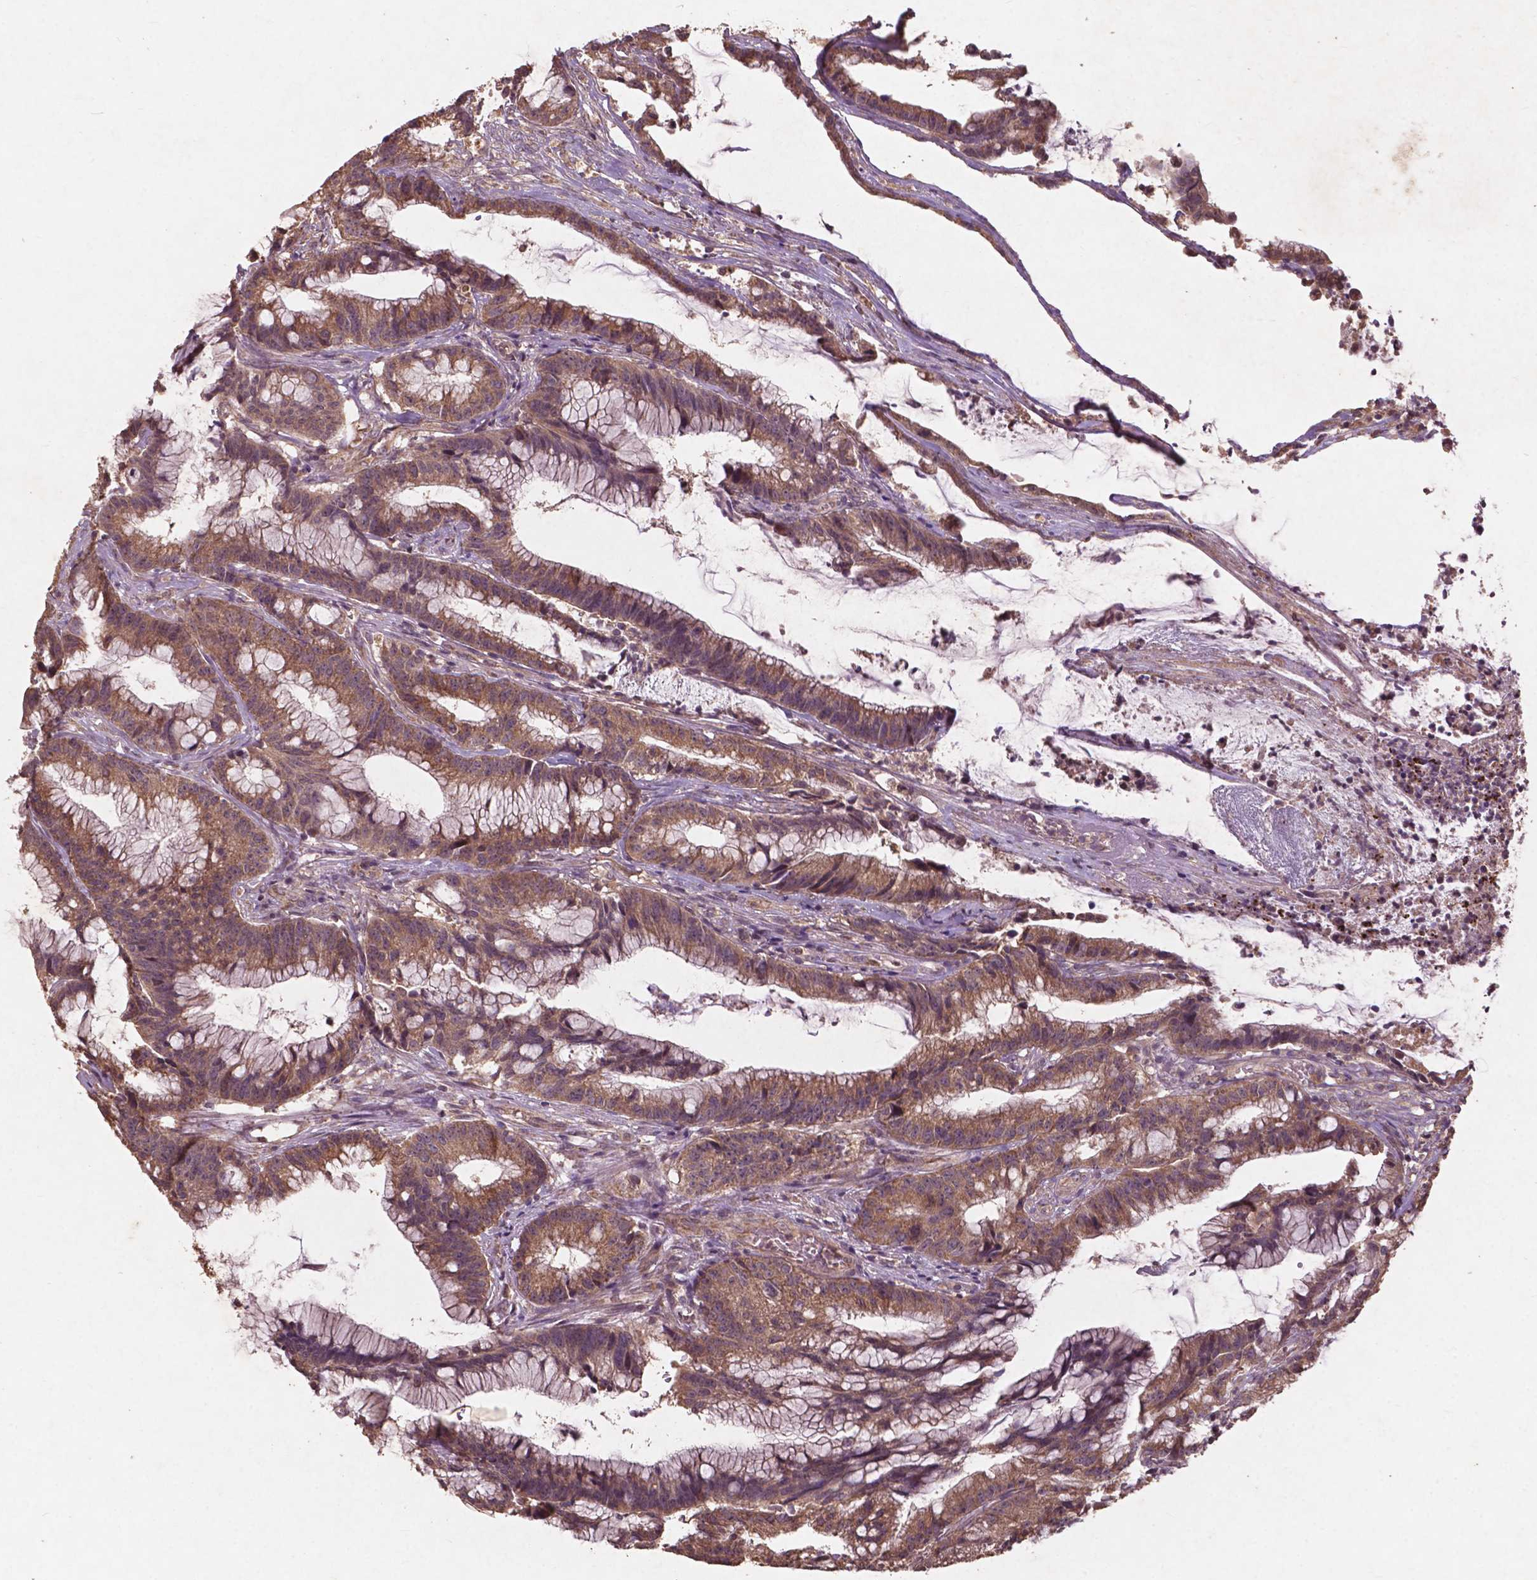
{"staining": {"intensity": "moderate", "quantity": ">75%", "location": "cytoplasmic/membranous"}, "tissue": "colorectal cancer", "cell_type": "Tumor cells", "image_type": "cancer", "snomed": [{"axis": "morphology", "description": "Adenocarcinoma, NOS"}, {"axis": "topography", "description": "Colon"}], "caption": "Human adenocarcinoma (colorectal) stained for a protein (brown) exhibits moderate cytoplasmic/membranous positive expression in about >75% of tumor cells.", "gene": "ST6GALNAC5", "patient": {"sex": "female", "age": 78}}